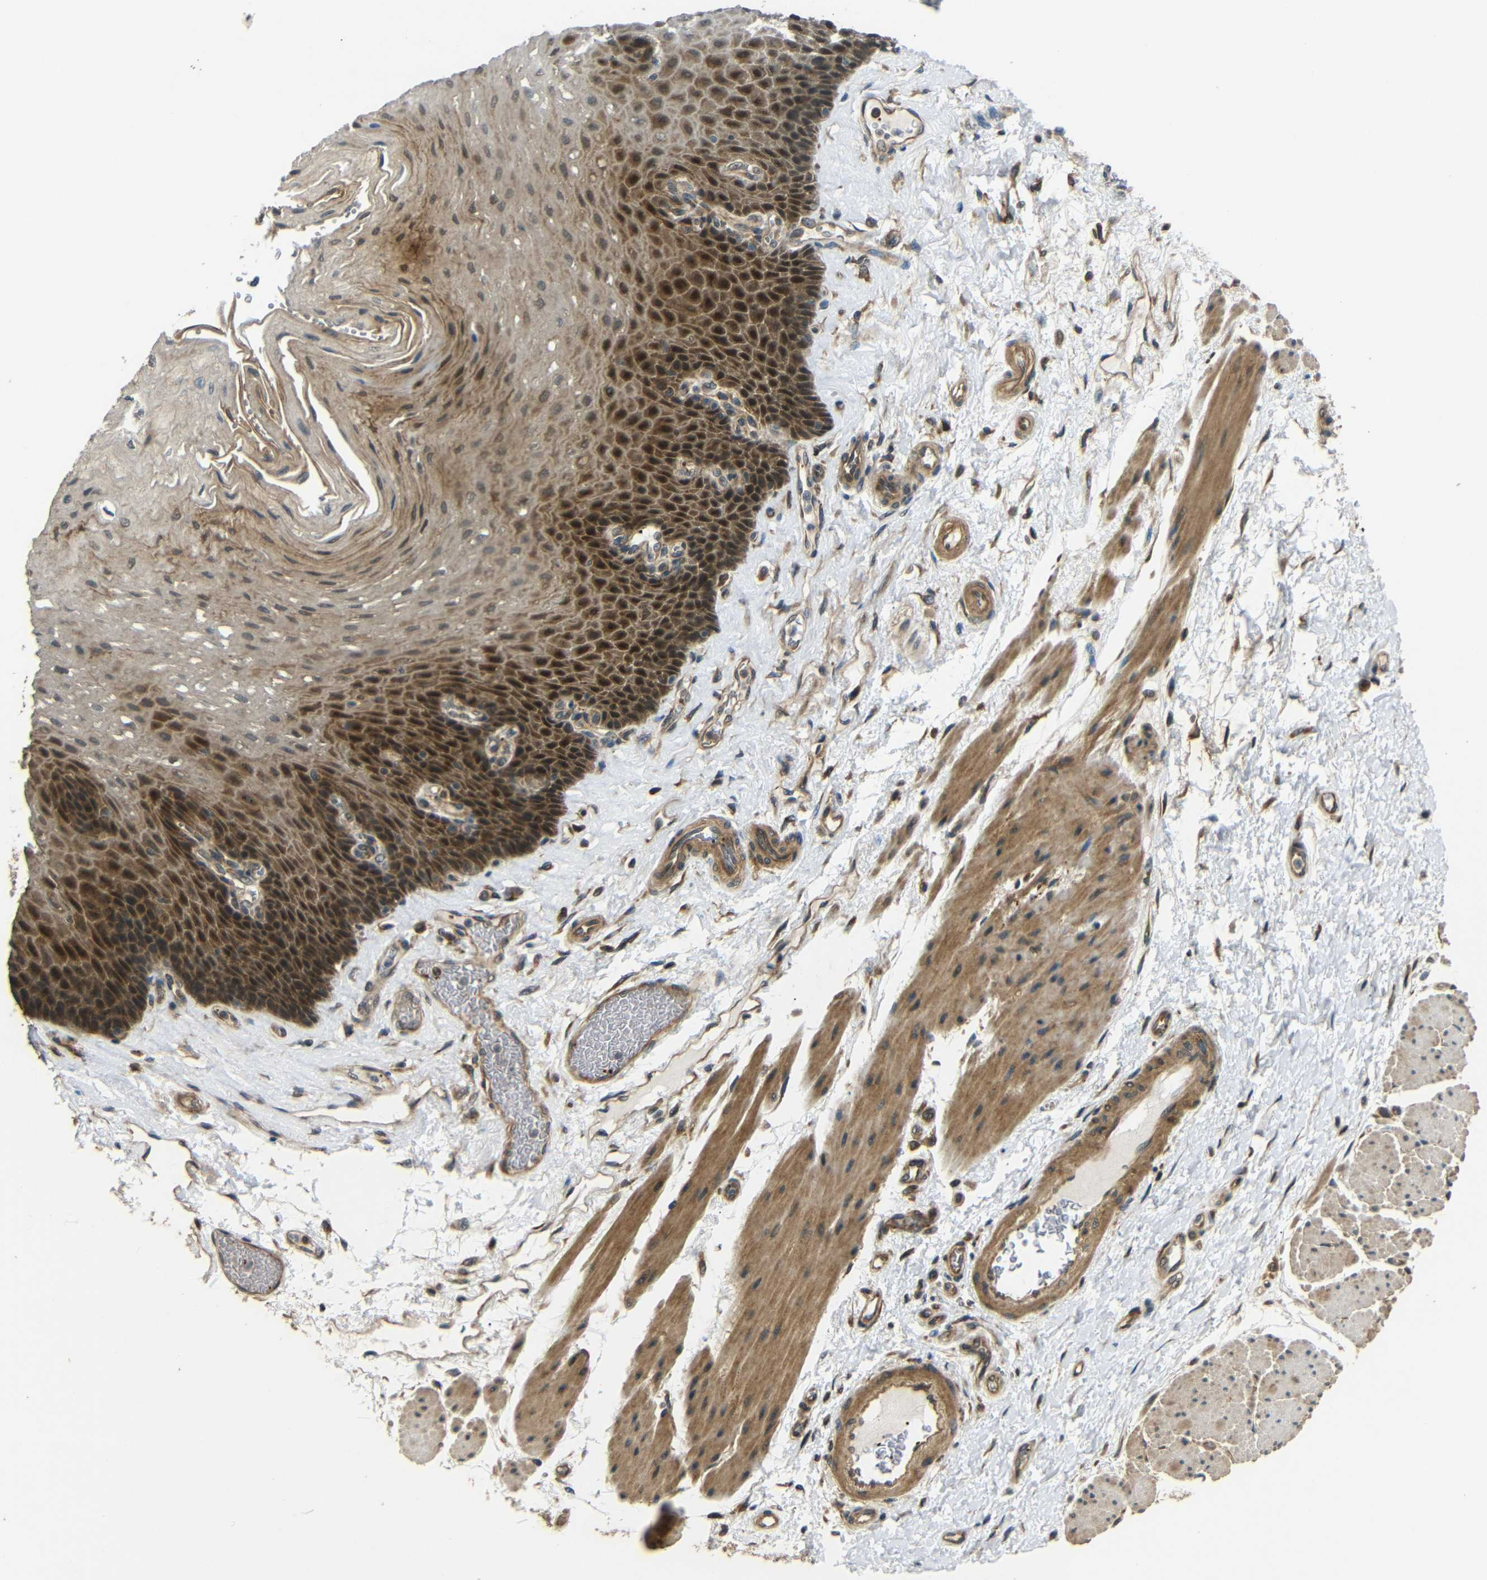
{"staining": {"intensity": "moderate", "quantity": ">75%", "location": "cytoplasmic/membranous,nuclear"}, "tissue": "esophagus", "cell_type": "Squamous epithelial cells", "image_type": "normal", "snomed": [{"axis": "morphology", "description": "Normal tissue, NOS"}, {"axis": "topography", "description": "Esophagus"}], "caption": "Protein expression analysis of unremarkable esophagus reveals moderate cytoplasmic/membranous,nuclear positivity in approximately >75% of squamous epithelial cells. (Brightfield microscopy of DAB IHC at high magnification).", "gene": "EPHB2", "patient": {"sex": "female", "age": 72}}